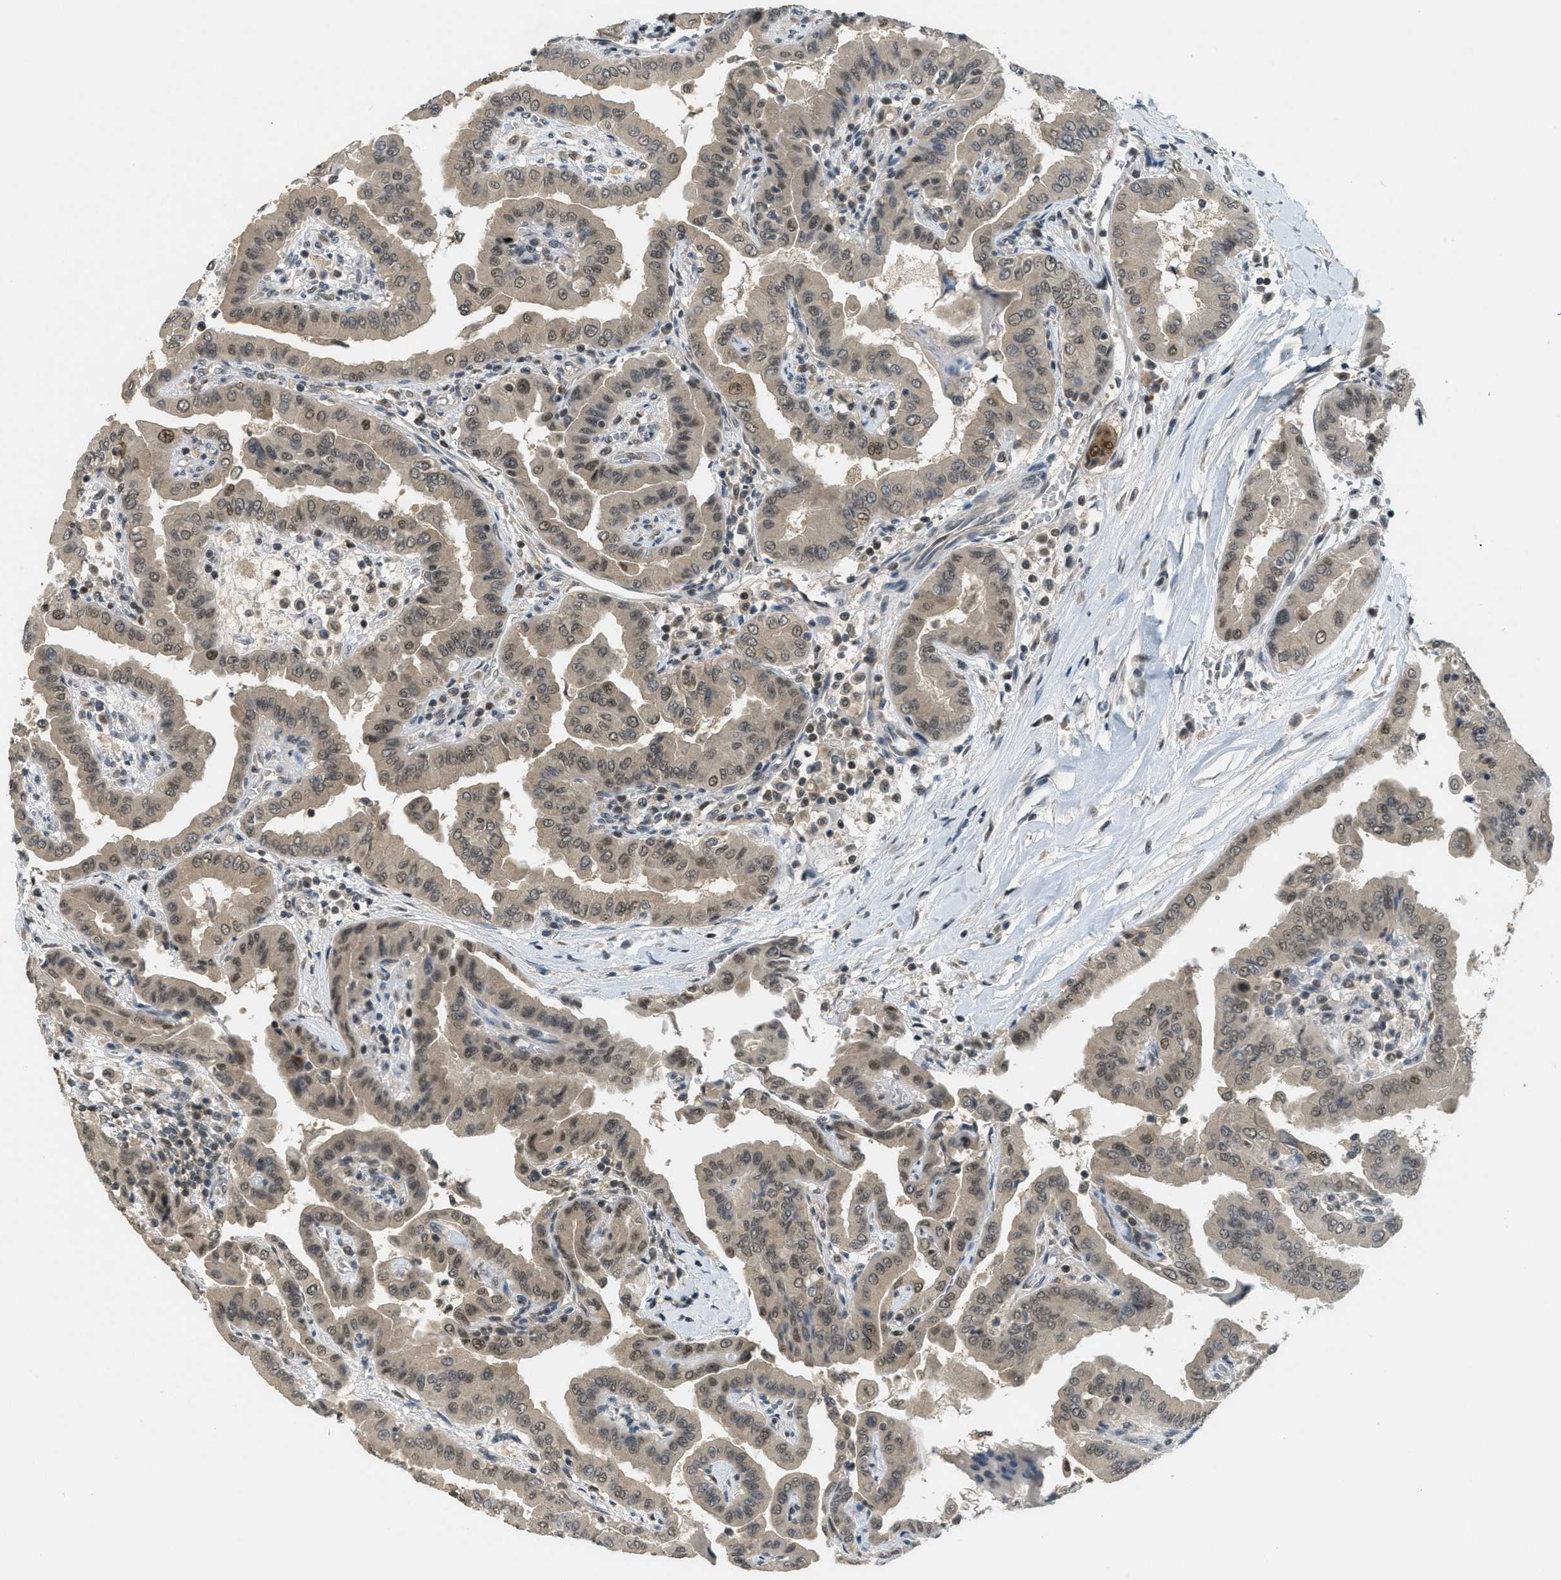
{"staining": {"intensity": "weak", "quantity": ">75%", "location": "cytoplasmic/membranous,nuclear"}, "tissue": "thyroid cancer", "cell_type": "Tumor cells", "image_type": "cancer", "snomed": [{"axis": "morphology", "description": "Papillary adenocarcinoma, NOS"}, {"axis": "topography", "description": "Thyroid gland"}], "caption": "The immunohistochemical stain highlights weak cytoplasmic/membranous and nuclear expression in tumor cells of thyroid cancer (papillary adenocarcinoma) tissue.", "gene": "DNAJB1", "patient": {"sex": "male", "age": 33}}